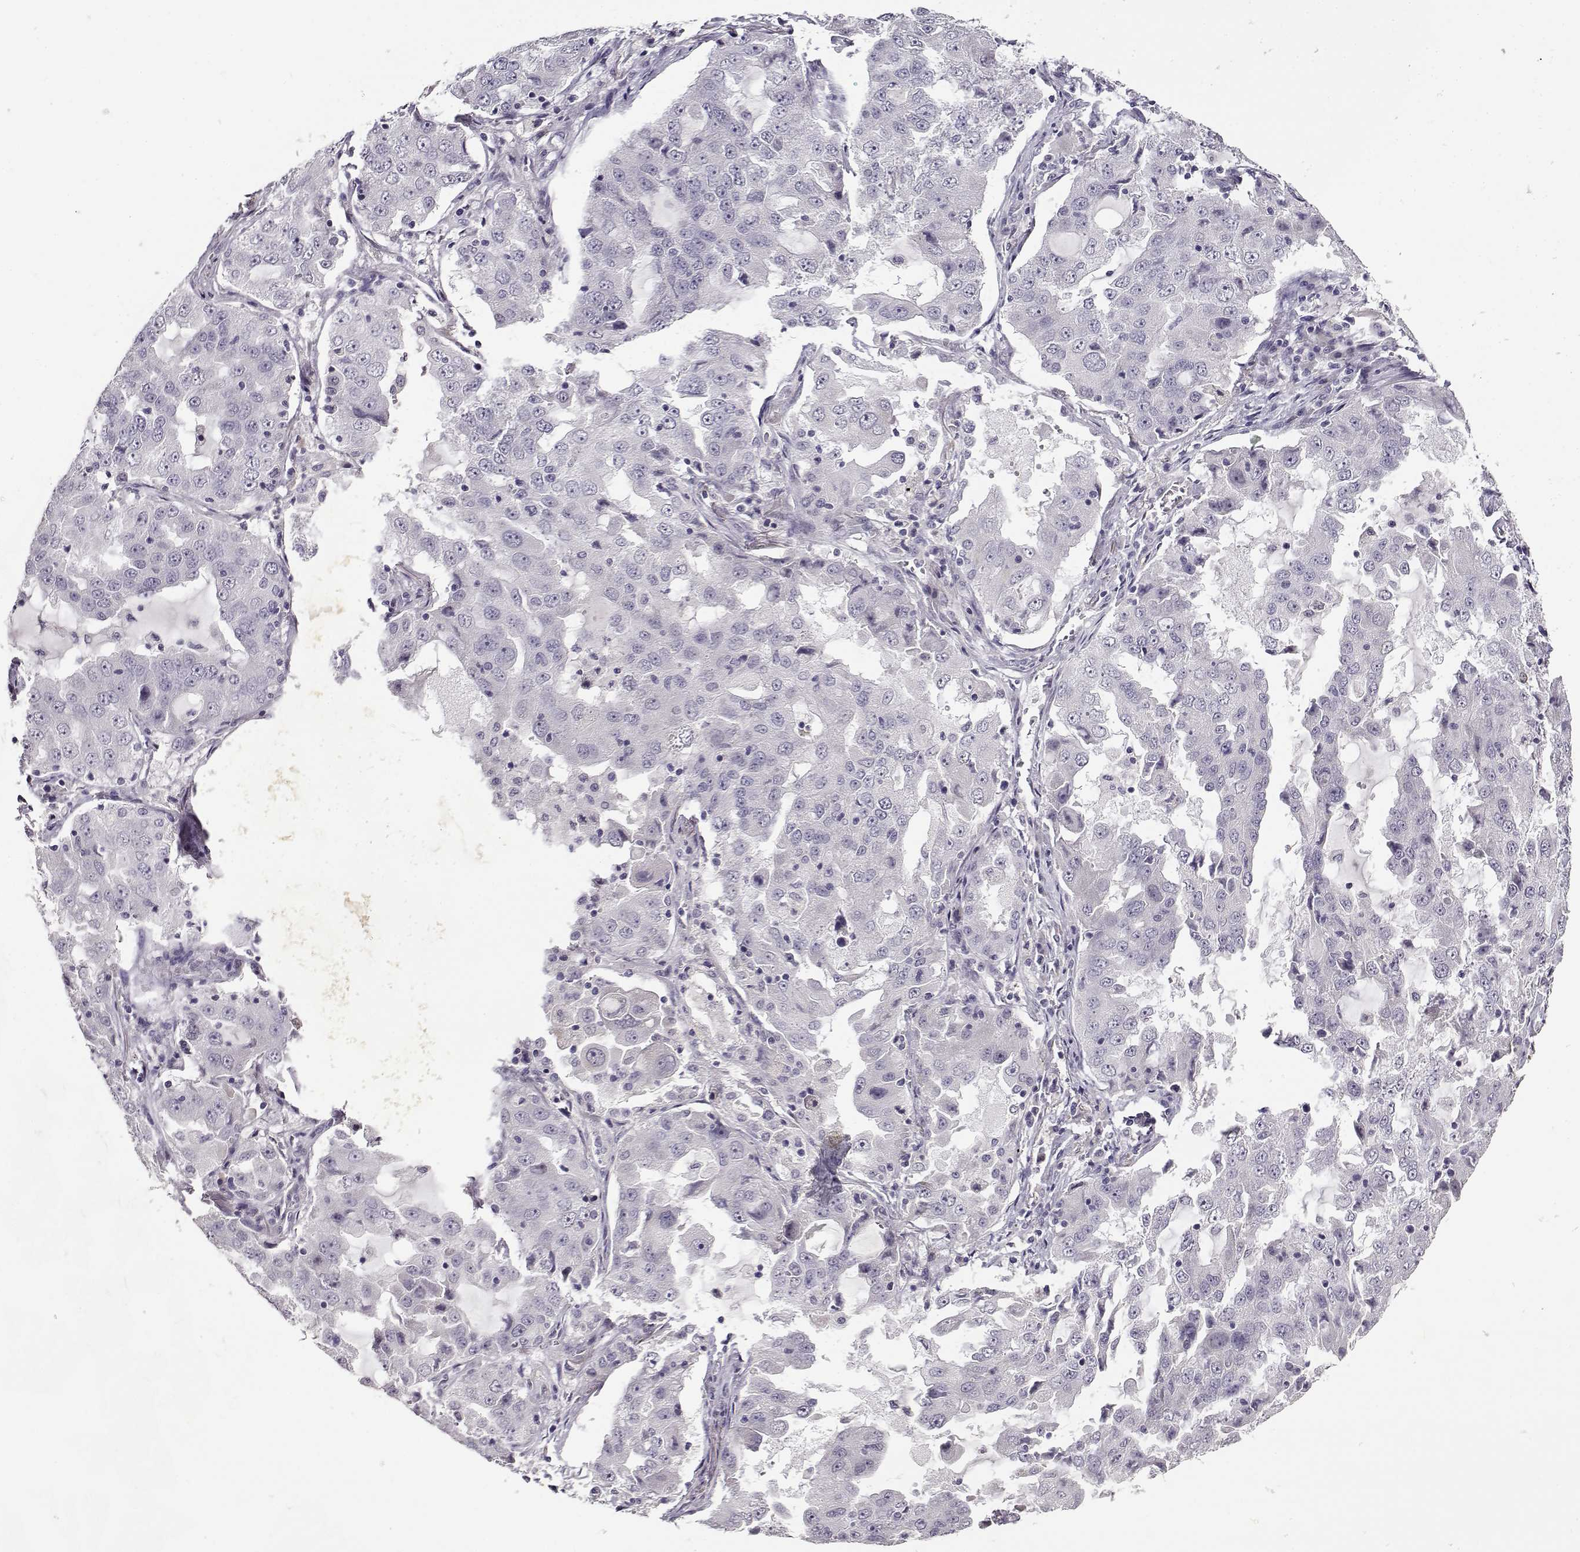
{"staining": {"intensity": "negative", "quantity": "none", "location": "none"}, "tissue": "lung cancer", "cell_type": "Tumor cells", "image_type": "cancer", "snomed": [{"axis": "morphology", "description": "Adenocarcinoma, NOS"}, {"axis": "topography", "description": "Lung"}], "caption": "Tumor cells are negative for protein expression in human lung cancer (adenocarcinoma).", "gene": "RHOXF2", "patient": {"sex": "female", "age": 61}}